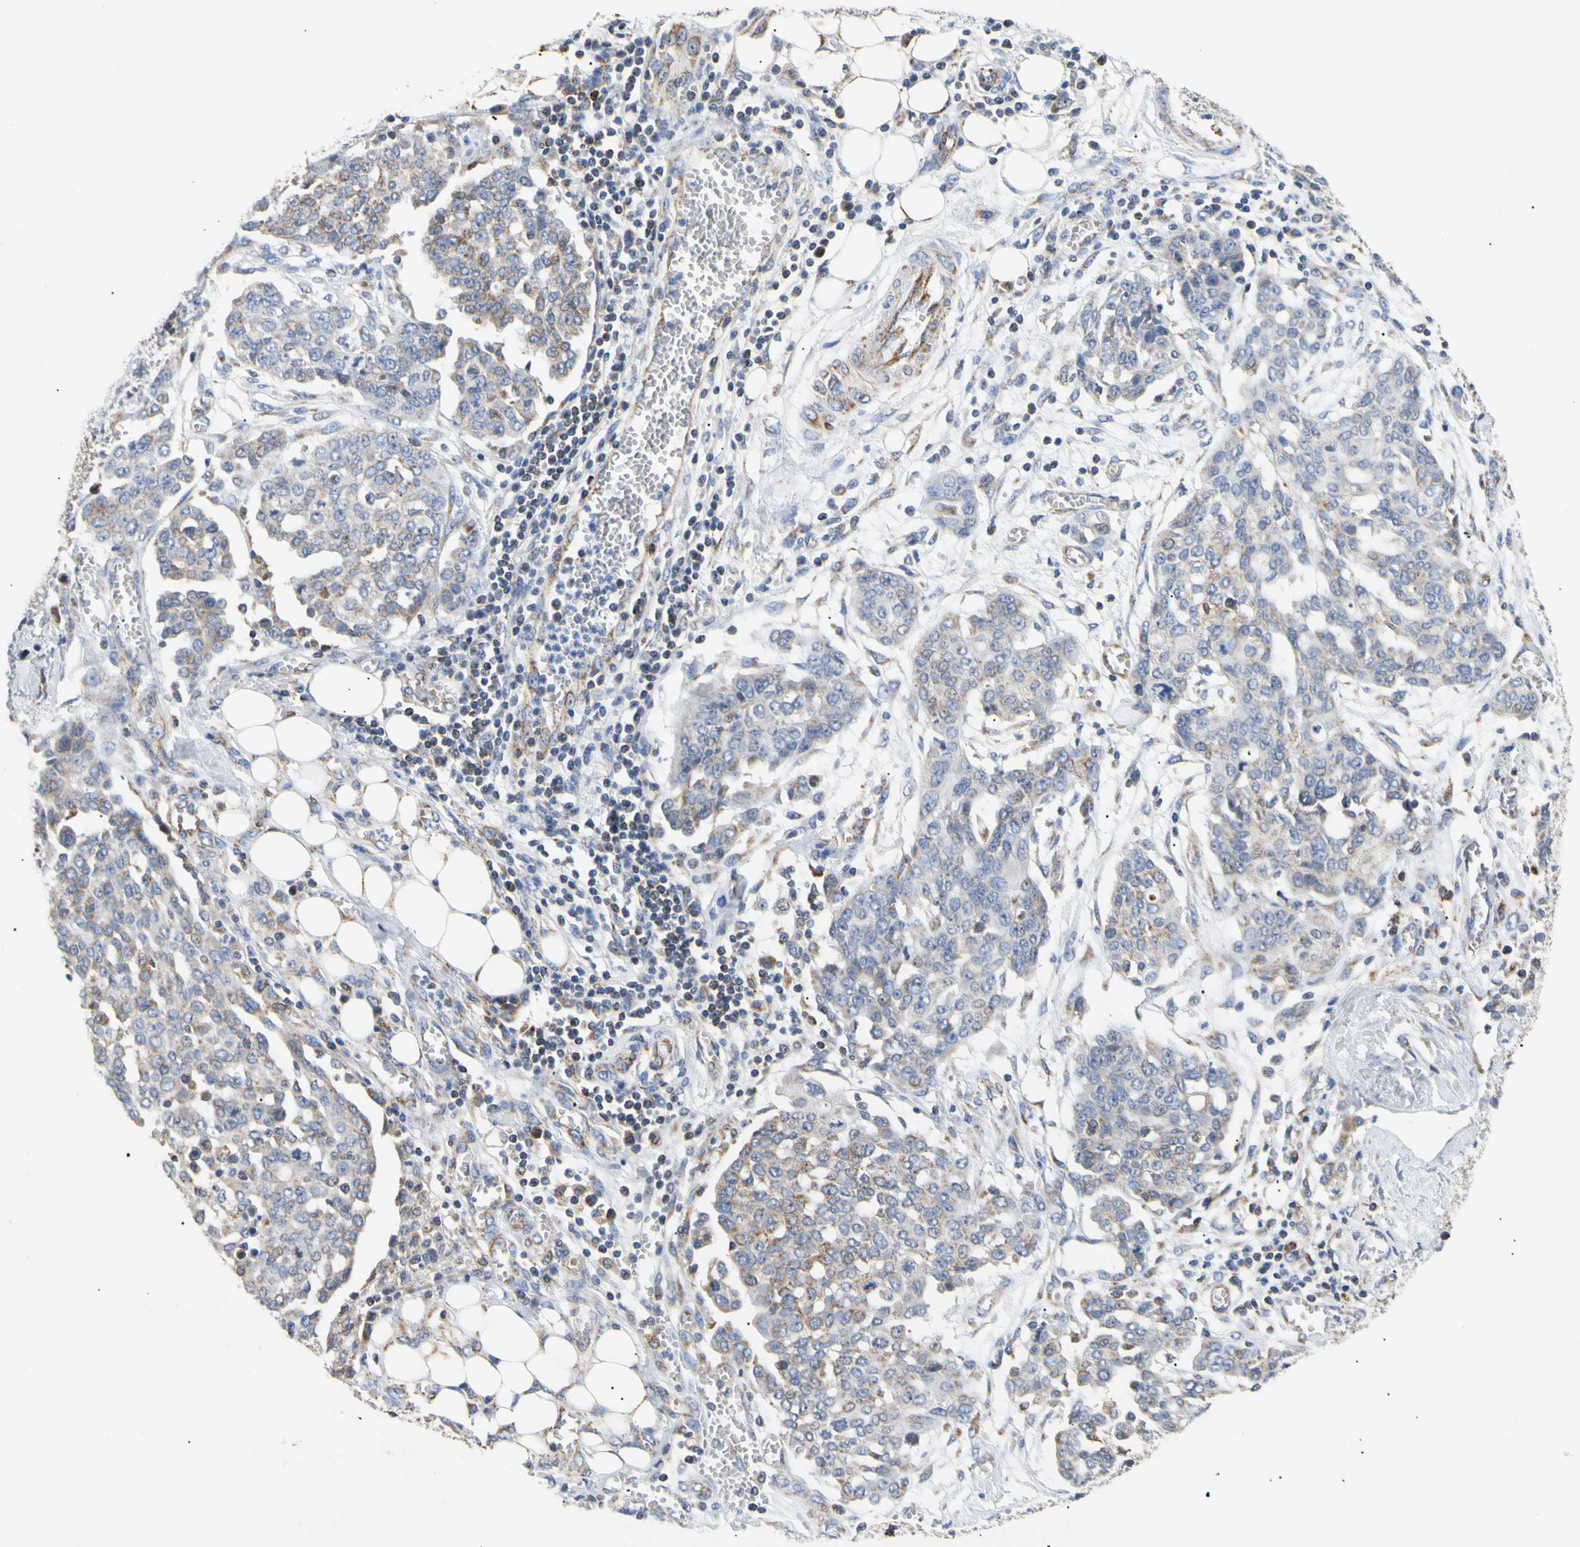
{"staining": {"intensity": "moderate", "quantity": "25%-75%", "location": "cytoplasmic/membranous"}, "tissue": "ovarian cancer", "cell_type": "Tumor cells", "image_type": "cancer", "snomed": [{"axis": "morphology", "description": "Cystadenocarcinoma, serous, NOS"}, {"axis": "topography", "description": "Soft tissue"}, {"axis": "topography", "description": "Ovary"}], "caption": "Protein staining shows moderate cytoplasmic/membranous expression in about 25%-75% of tumor cells in ovarian serous cystadenocarcinoma.", "gene": "ACAT1", "patient": {"sex": "female", "age": 57}}